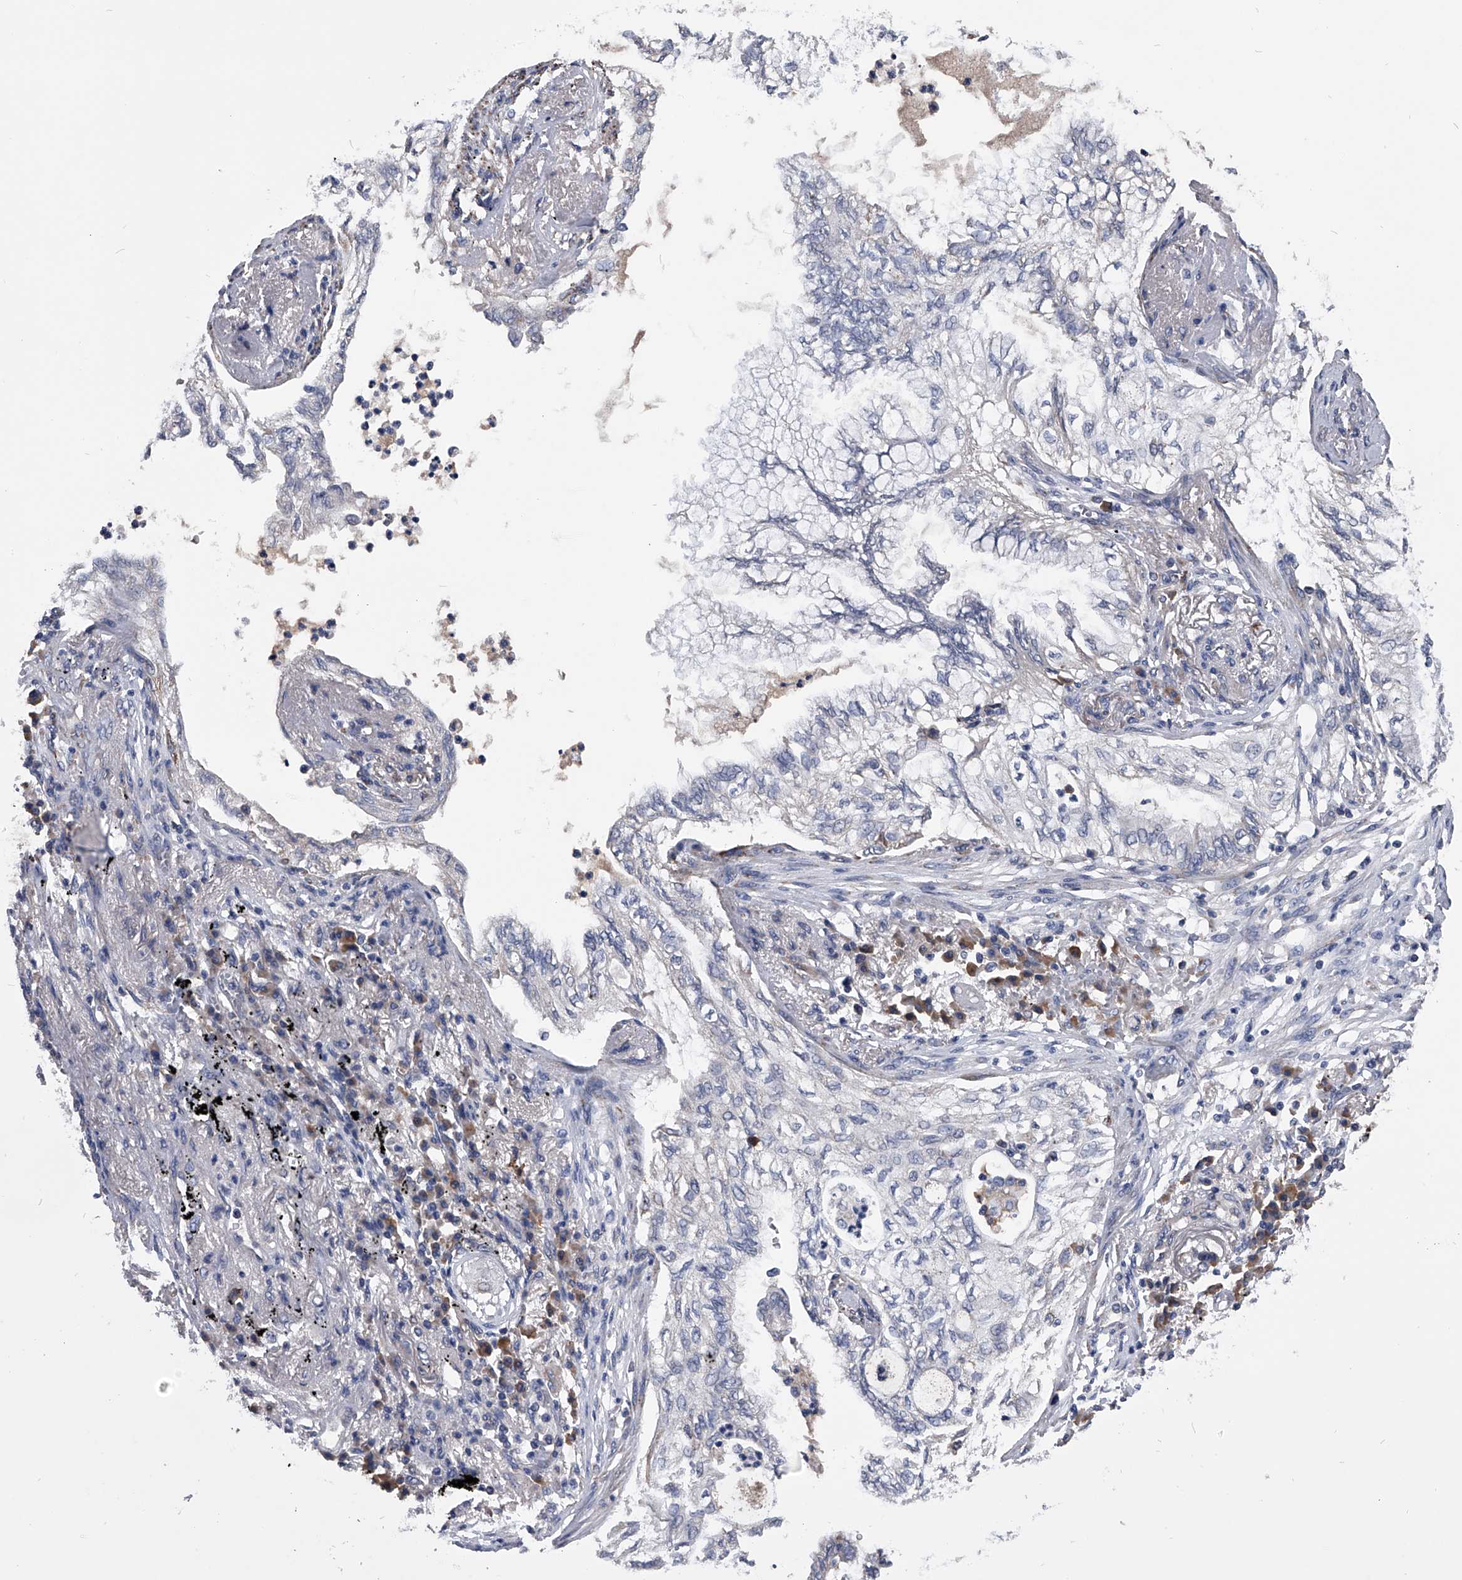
{"staining": {"intensity": "negative", "quantity": "none", "location": "none"}, "tissue": "lung cancer", "cell_type": "Tumor cells", "image_type": "cancer", "snomed": [{"axis": "morphology", "description": "Normal tissue, NOS"}, {"axis": "morphology", "description": "Adenocarcinoma, NOS"}, {"axis": "topography", "description": "Bronchus"}, {"axis": "topography", "description": "Lung"}], "caption": "Immunohistochemistry (IHC) photomicrograph of neoplastic tissue: human lung adenocarcinoma stained with DAB shows no significant protein positivity in tumor cells. (Immunohistochemistry, brightfield microscopy, high magnification).", "gene": "OAT", "patient": {"sex": "female", "age": 70}}